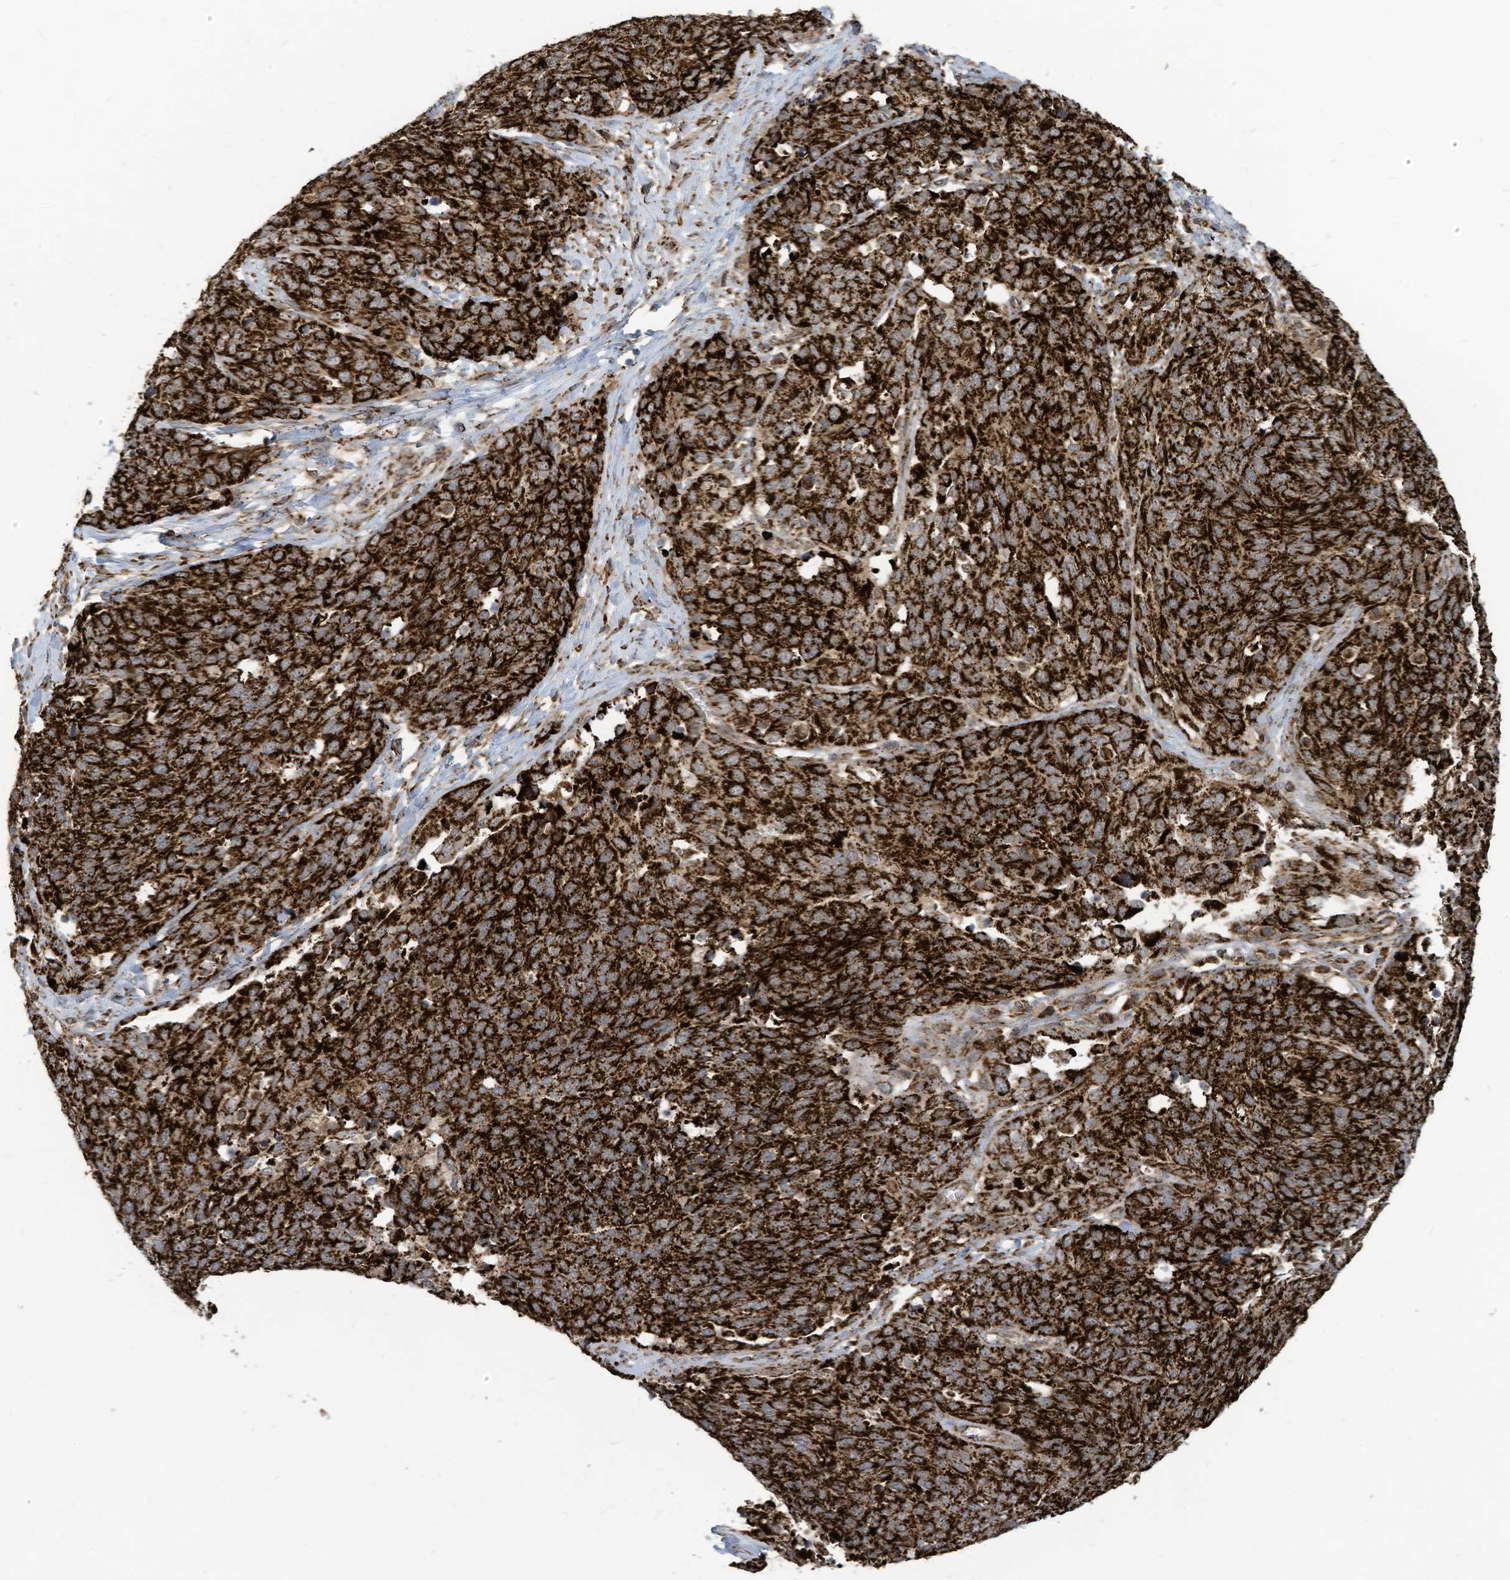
{"staining": {"intensity": "strong", "quantity": ">75%", "location": "cytoplasmic/membranous"}, "tissue": "ovarian cancer", "cell_type": "Tumor cells", "image_type": "cancer", "snomed": [{"axis": "morphology", "description": "Cystadenocarcinoma, serous, NOS"}, {"axis": "topography", "description": "Ovary"}], "caption": "A photomicrograph of human serous cystadenocarcinoma (ovarian) stained for a protein displays strong cytoplasmic/membranous brown staining in tumor cells.", "gene": "COX10", "patient": {"sex": "female", "age": 44}}